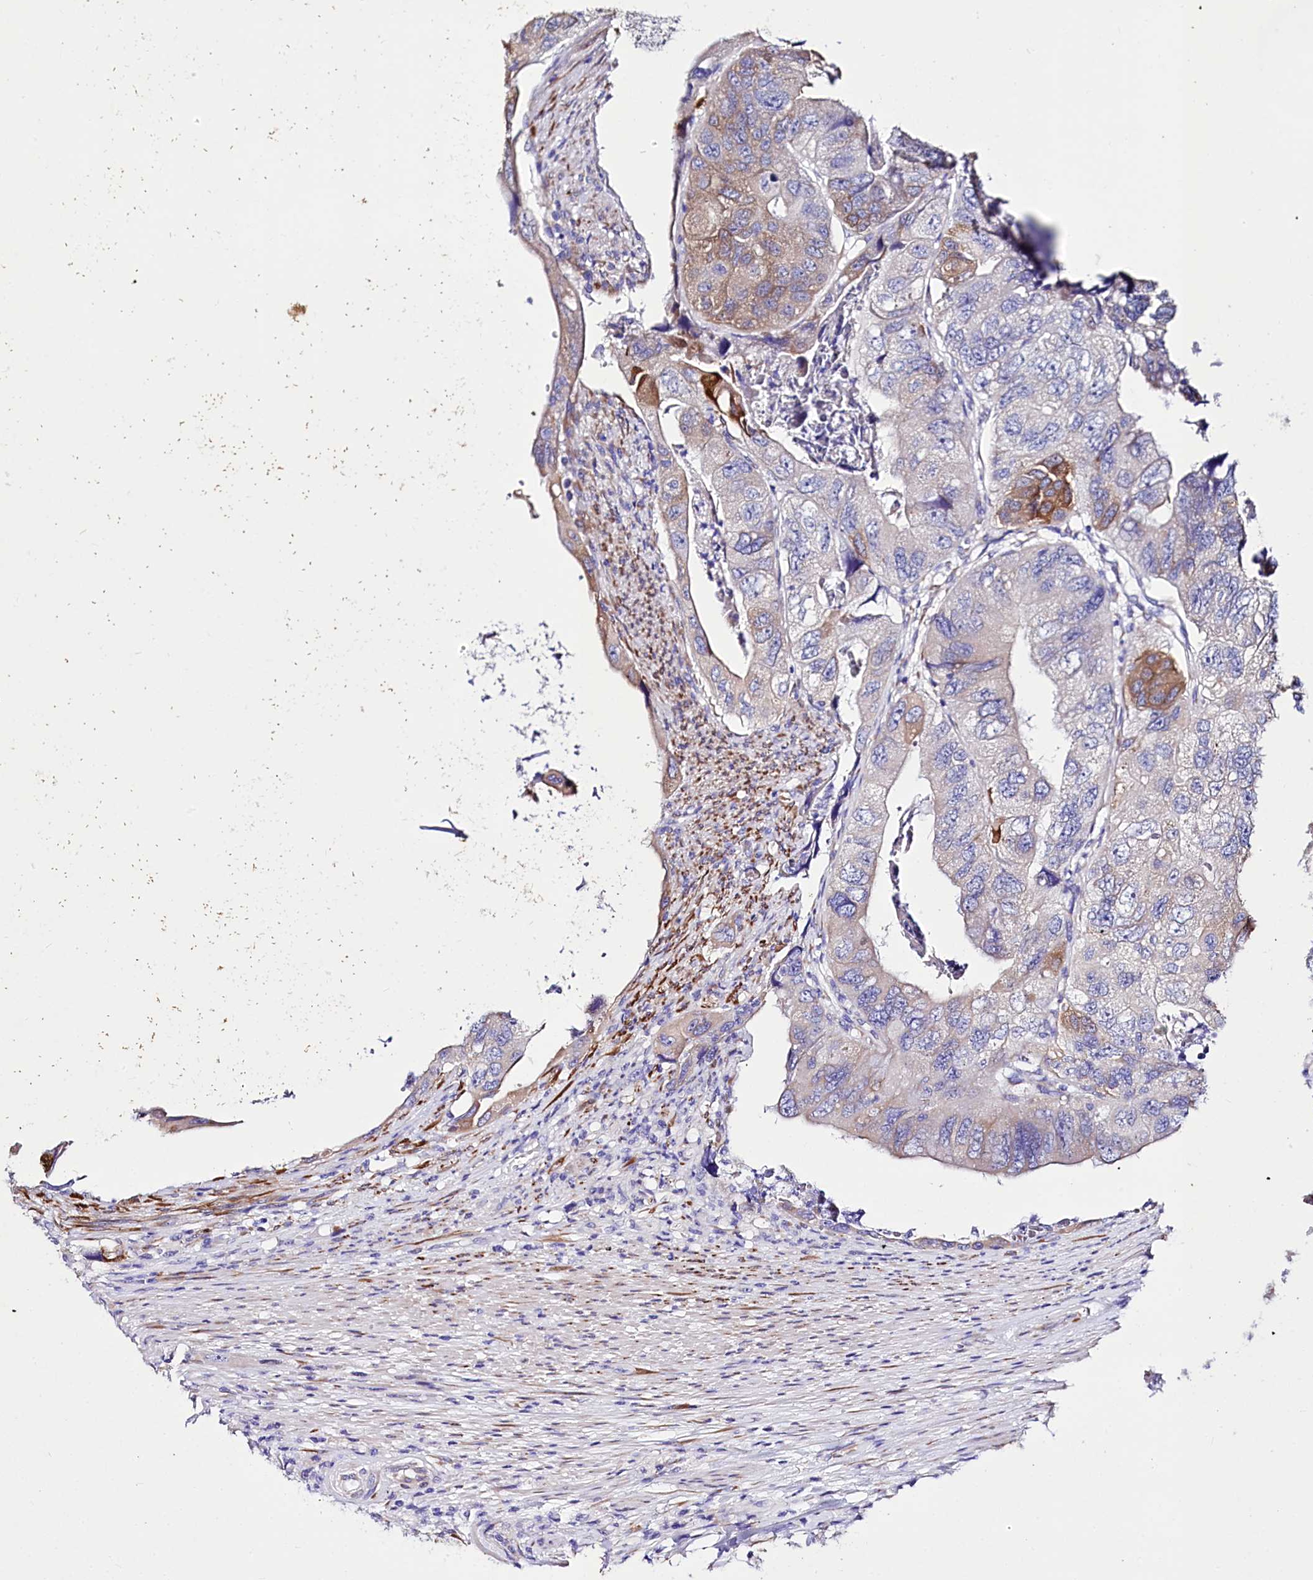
{"staining": {"intensity": "moderate", "quantity": "<25%", "location": "cytoplasmic/membranous"}, "tissue": "colorectal cancer", "cell_type": "Tumor cells", "image_type": "cancer", "snomed": [{"axis": "morphology", "description": "Adenocarcinoma, NOS"}, {"axis": "topography", "description": "Rectum"}], "caption": "Colorectal cancer stained with a protein marker displays moderate staining in tumor cells.", "gene": "A2ML1", "patient": {"sex": "male", "age": 63}}